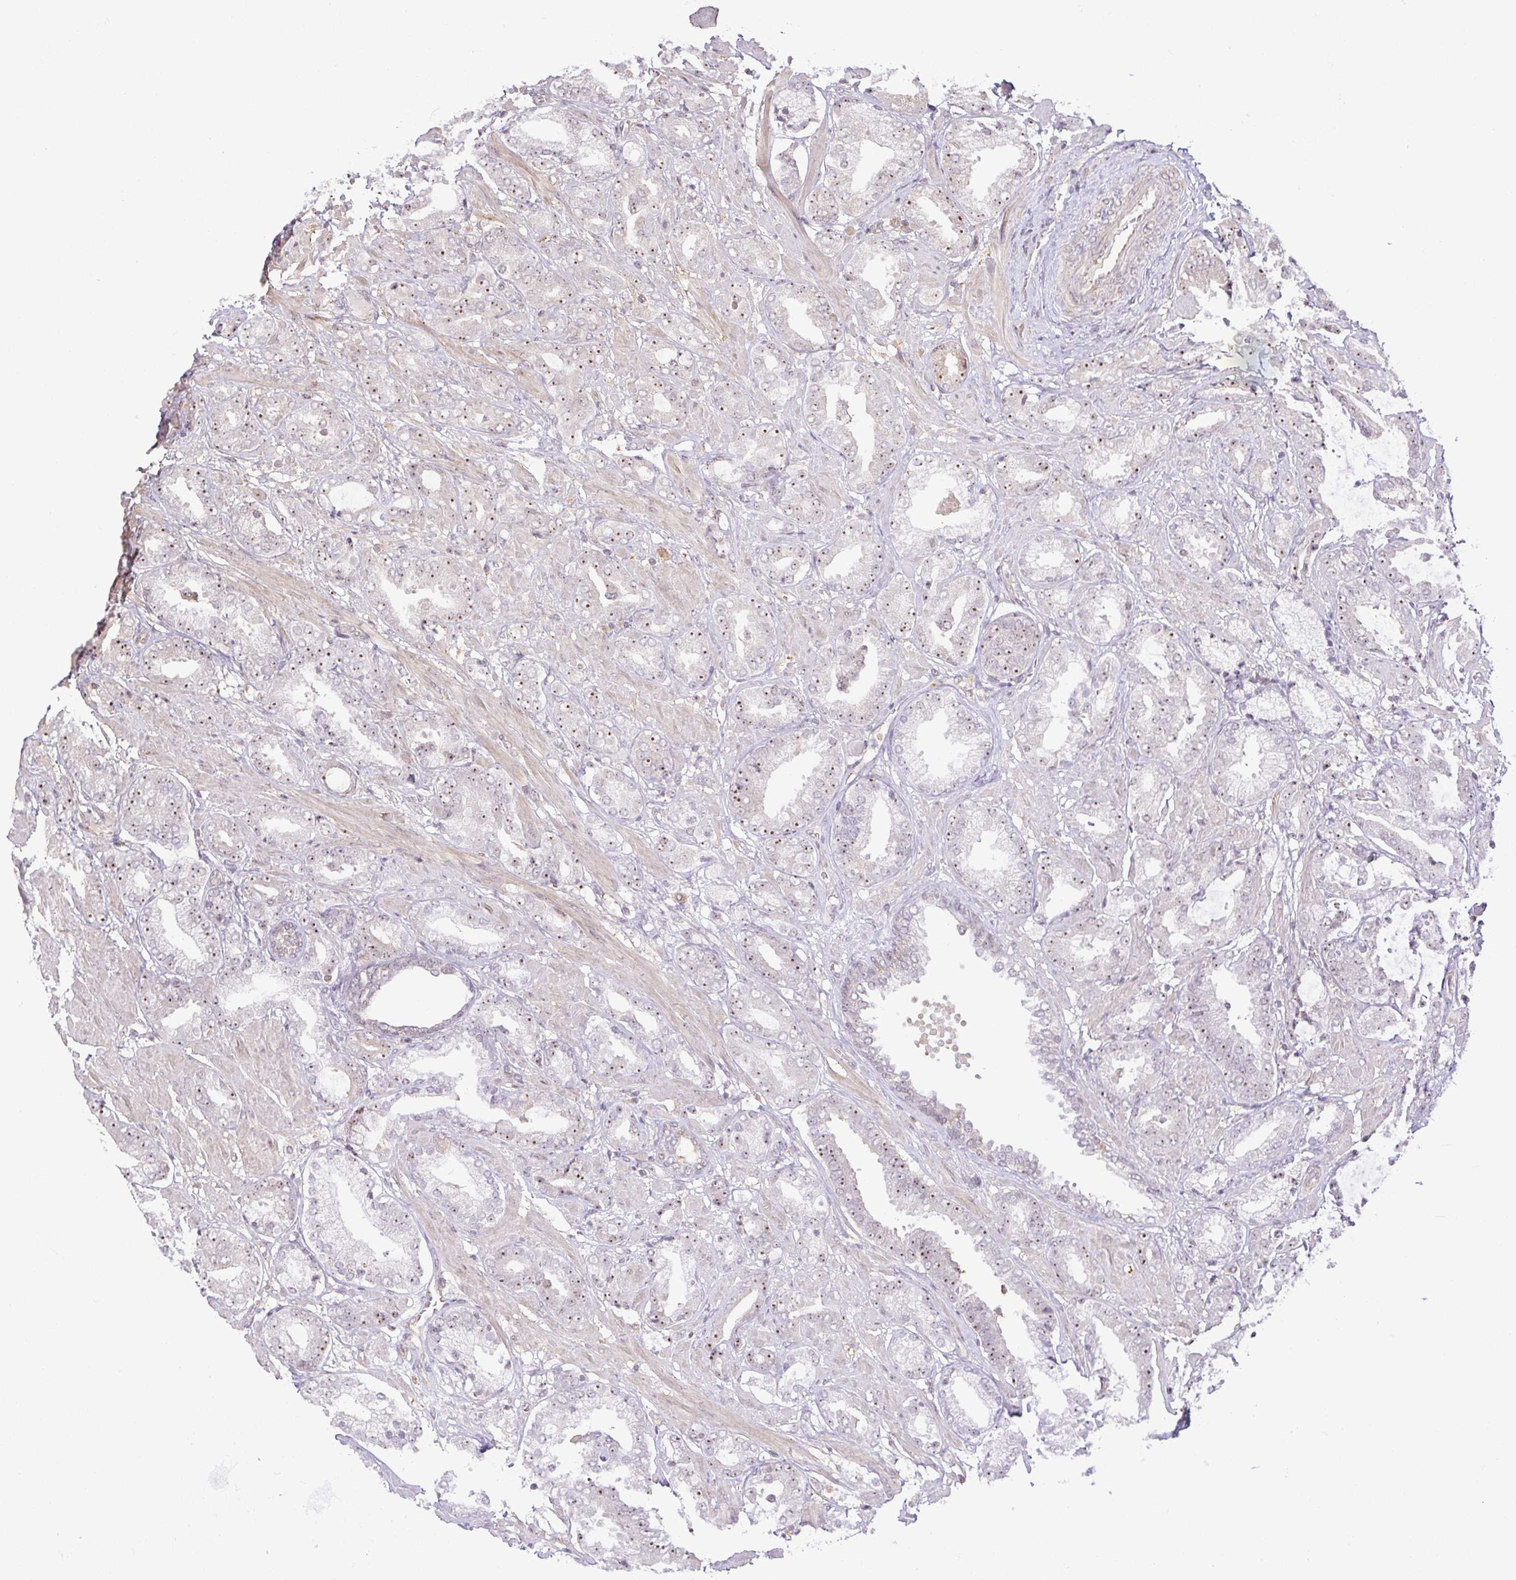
{"staining": {"intensity": "moderate", "quantity": "25%-75%", "location": "nuclear"}, "tissue": "prostate cancer", "cell_type": "Tumor cells", "image_type": "cancer", "snomed": [{"axis": "morphology", "description": "Adenocarcinoma, High grade"}, {"axis": "topography", "description": "Prostate"}], "caption": "Protein expression analysis of prostate adenocarcinoma (high-grade) reveals moderate nuclear positivity in approximately 25%-75% of tumor cells.", "gene": "RSL24D1", "patient": {"sex": "male", "age": 56}}